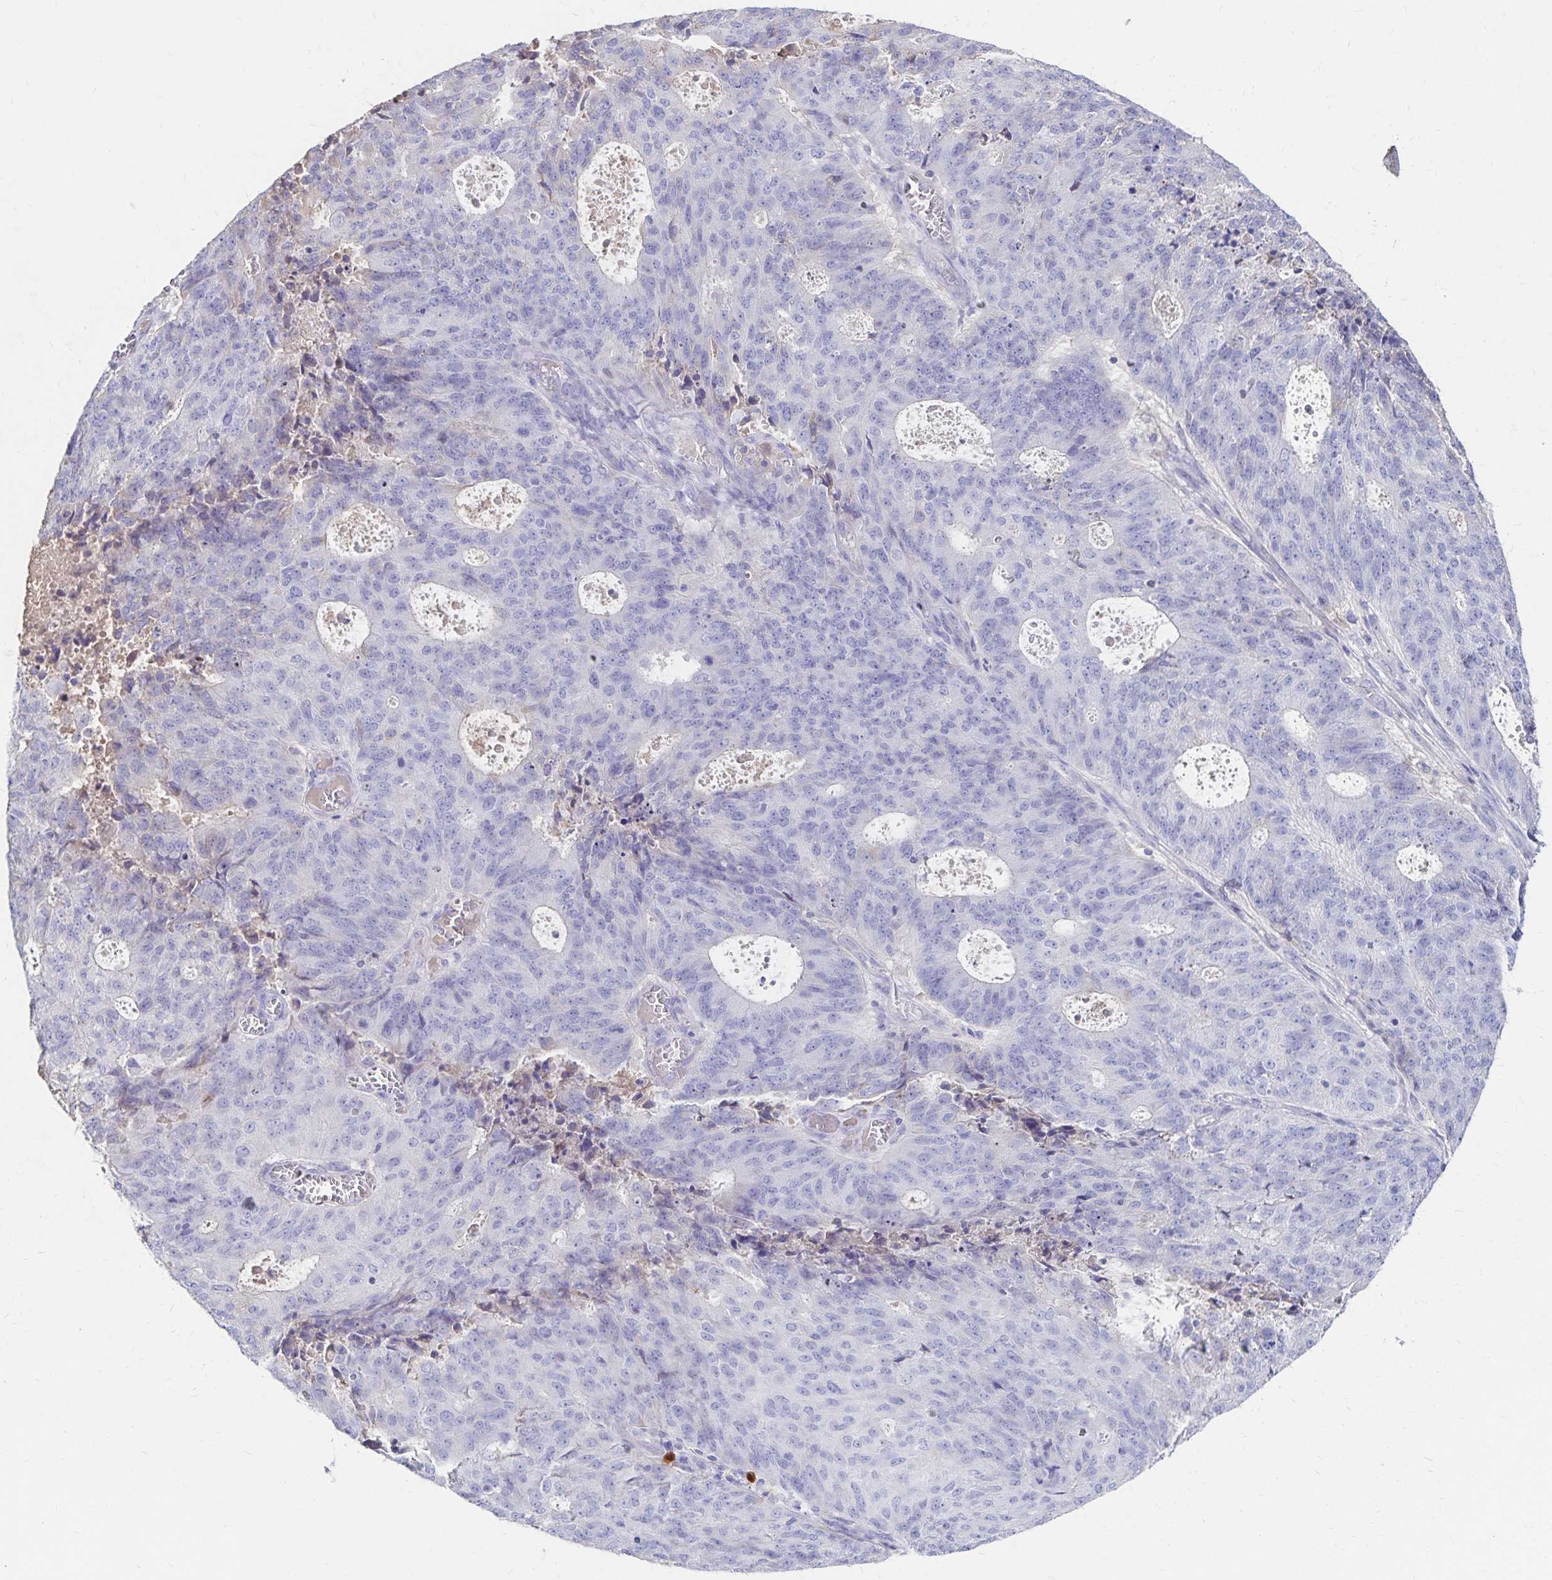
{"staining": {"intensity": "negative", "quantity": "none", "location": "none"}, "tissue": "endometrial cancer", "cell_type": "Tumor cells", "image_type": "cancer", "snomed": [{"axis": "morphology", "description": "Adenocarcinoma, NOS"}, {"axis": "topography", "description": "Endometrium"}], "caption": "Histopathology image shows no significant protein expression in tumor cells of endometrial cancer (adenocarcinoma). Nuclei are stained in blue.", "gene": "PAX5", "patient": {"sex": "female", "age": 82}}